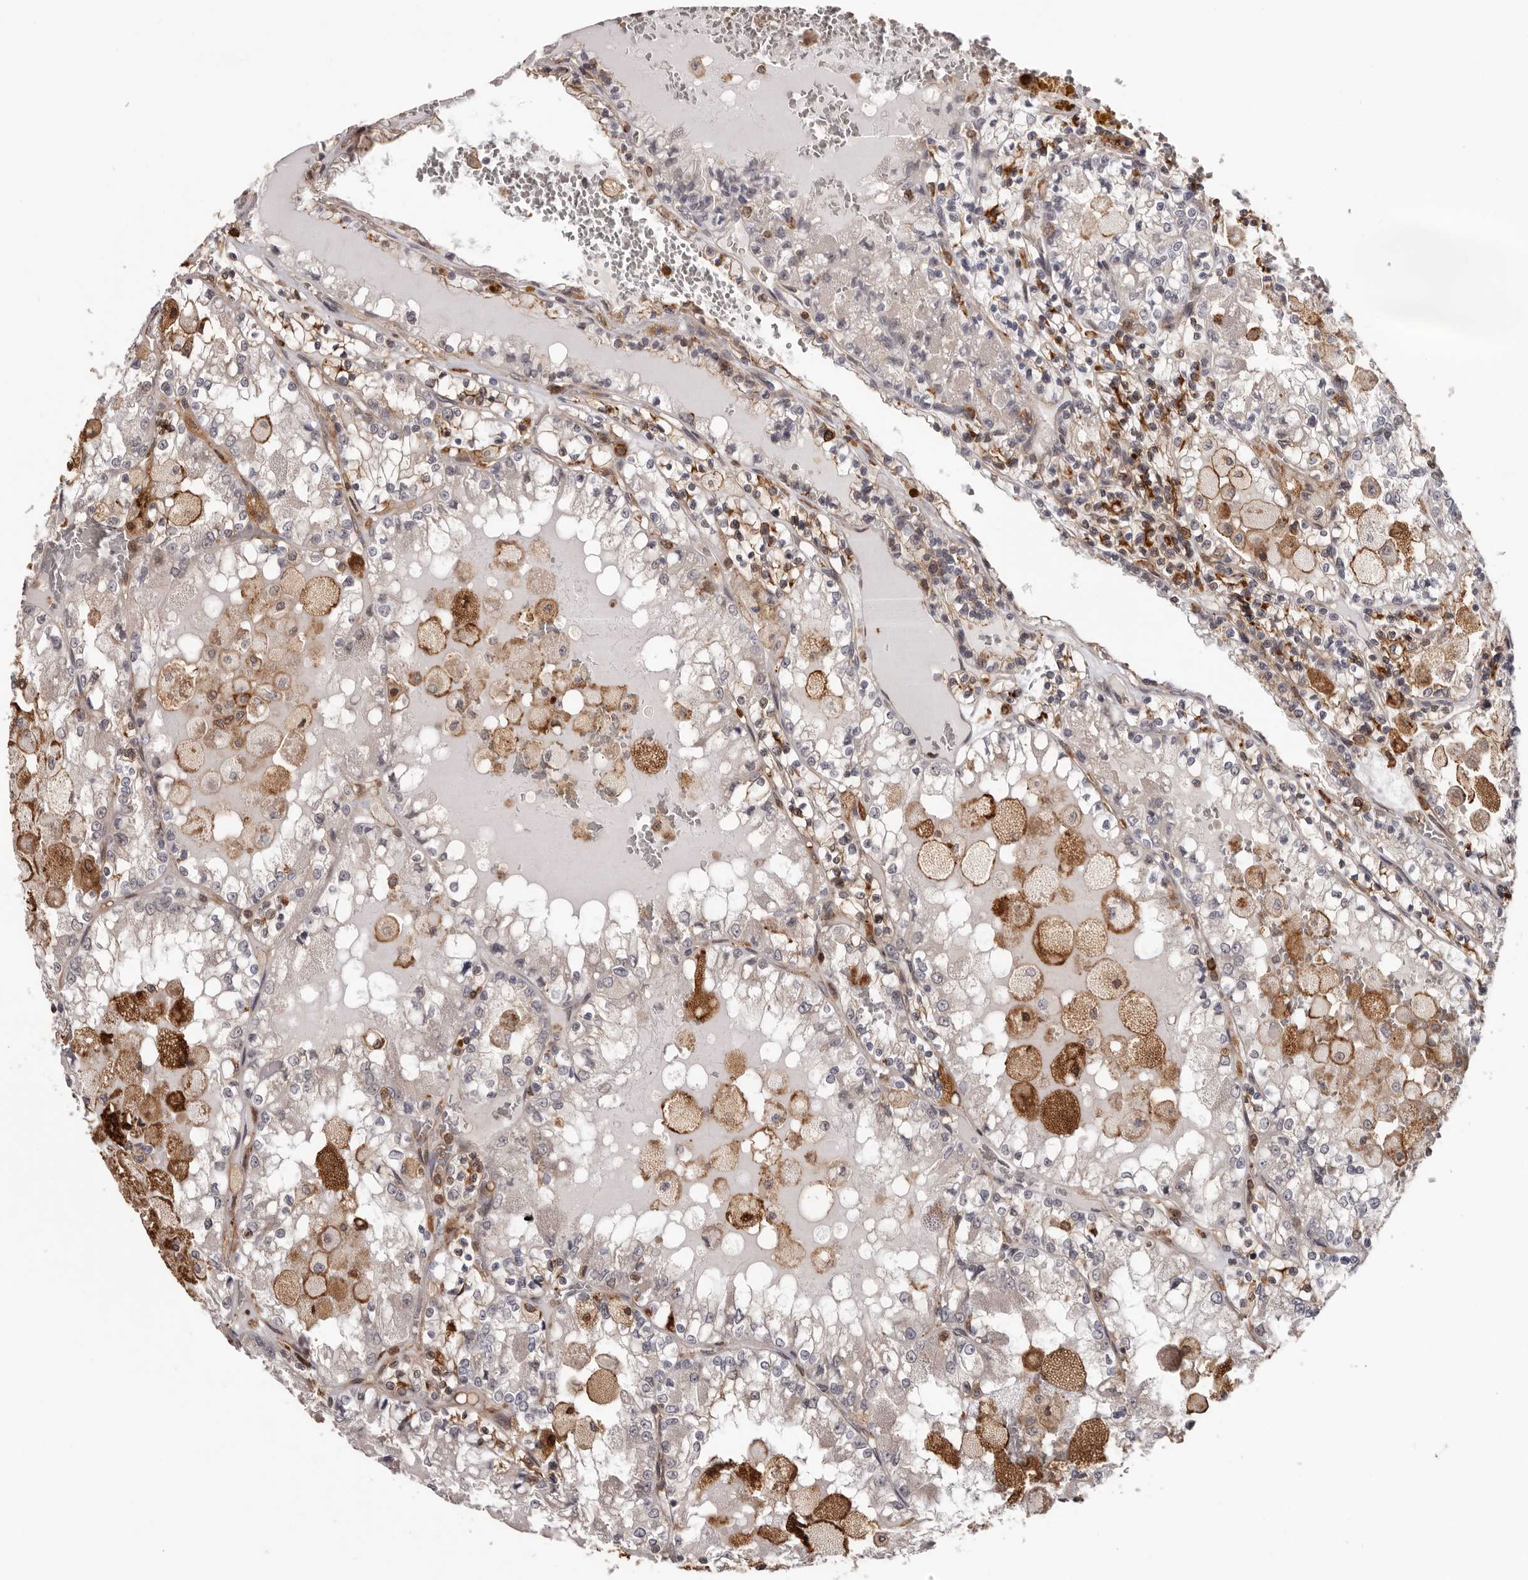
{"staining": {"intensity": "negative", "quantity": "none", "location": "none"}, "tissue": "renal cancer", "cell_type": "Tumor cells", "image_type": "cancer", "snomed": [{"axis": "morphology", "description": "Adenocarcinoma, NOS"}, {"axis": "topography", "description": "Kidney"}], "caption": "This is a histopathology image of immunohistochemistry (IHC) staining of renal adenocarcinoma, which shows no expression in tumor cells.", "gene": "PRR12", "patient": {"sex": "female", "age": 56}}